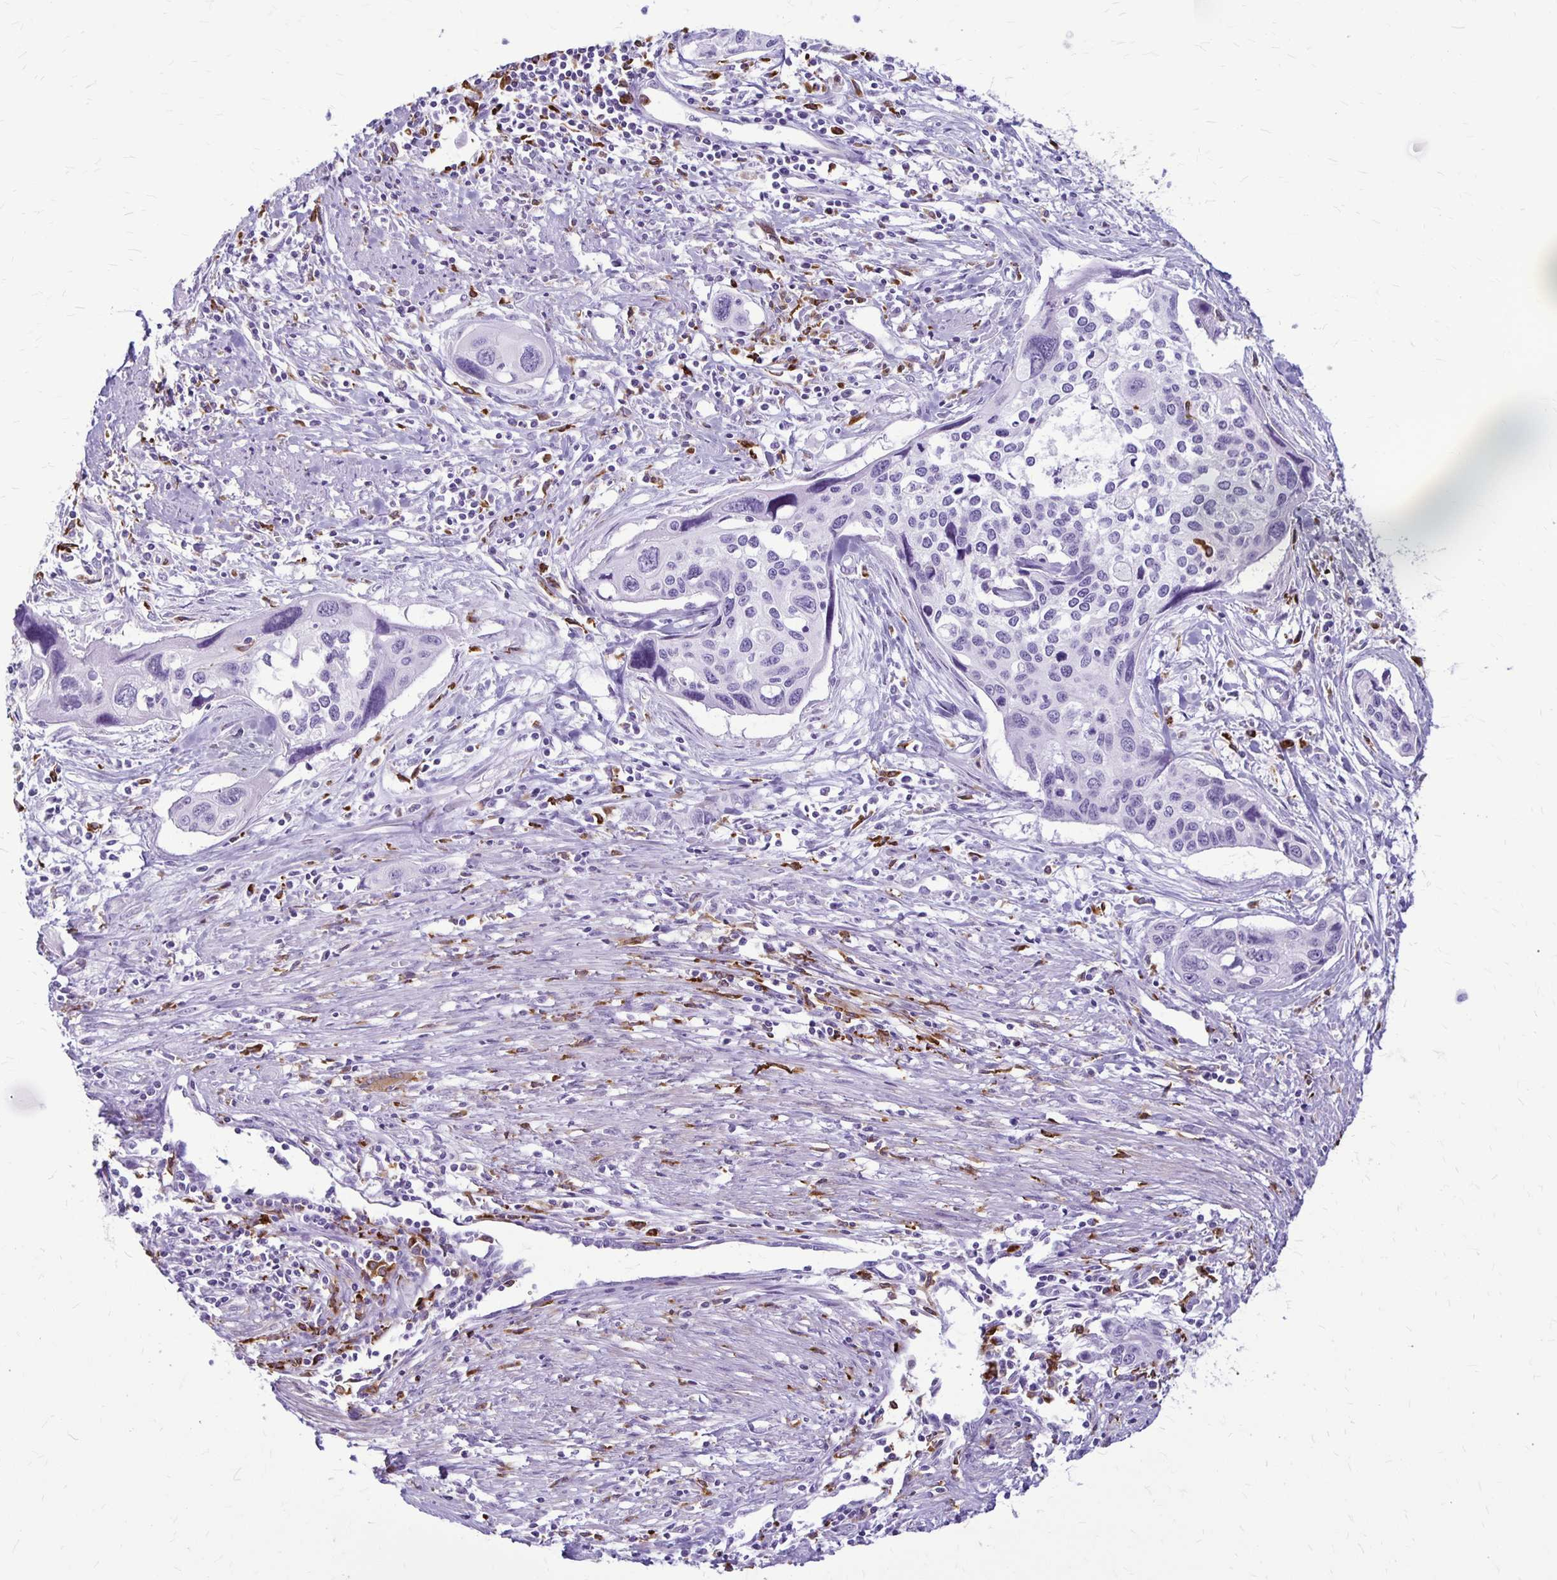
{"staining": {"intensity": "negative", "quantity": "none", "location": "none"}, "tissue": "cervical cancer", "cell_type": "Tumor cells", "image_type": "cancer", "snomed": [{"axis": "morphology", "description": "Squamous cell carcinoma, NOS"}, {"axis": "topography", "description": "Cervix"}], "caption": "This micrograph is of cervical cancer (squamous cell carcinoma) stained with immunohistochemistry to label a protein in brown with the nuclei are counter-stained blue. There is no positivity in tumor cells. The staining is performed using DAB brown chromogen with nuclei counter-stained in using hematoxylin.", "gene": "RTN1", "patient": {"sex": "female", "age": 31}}